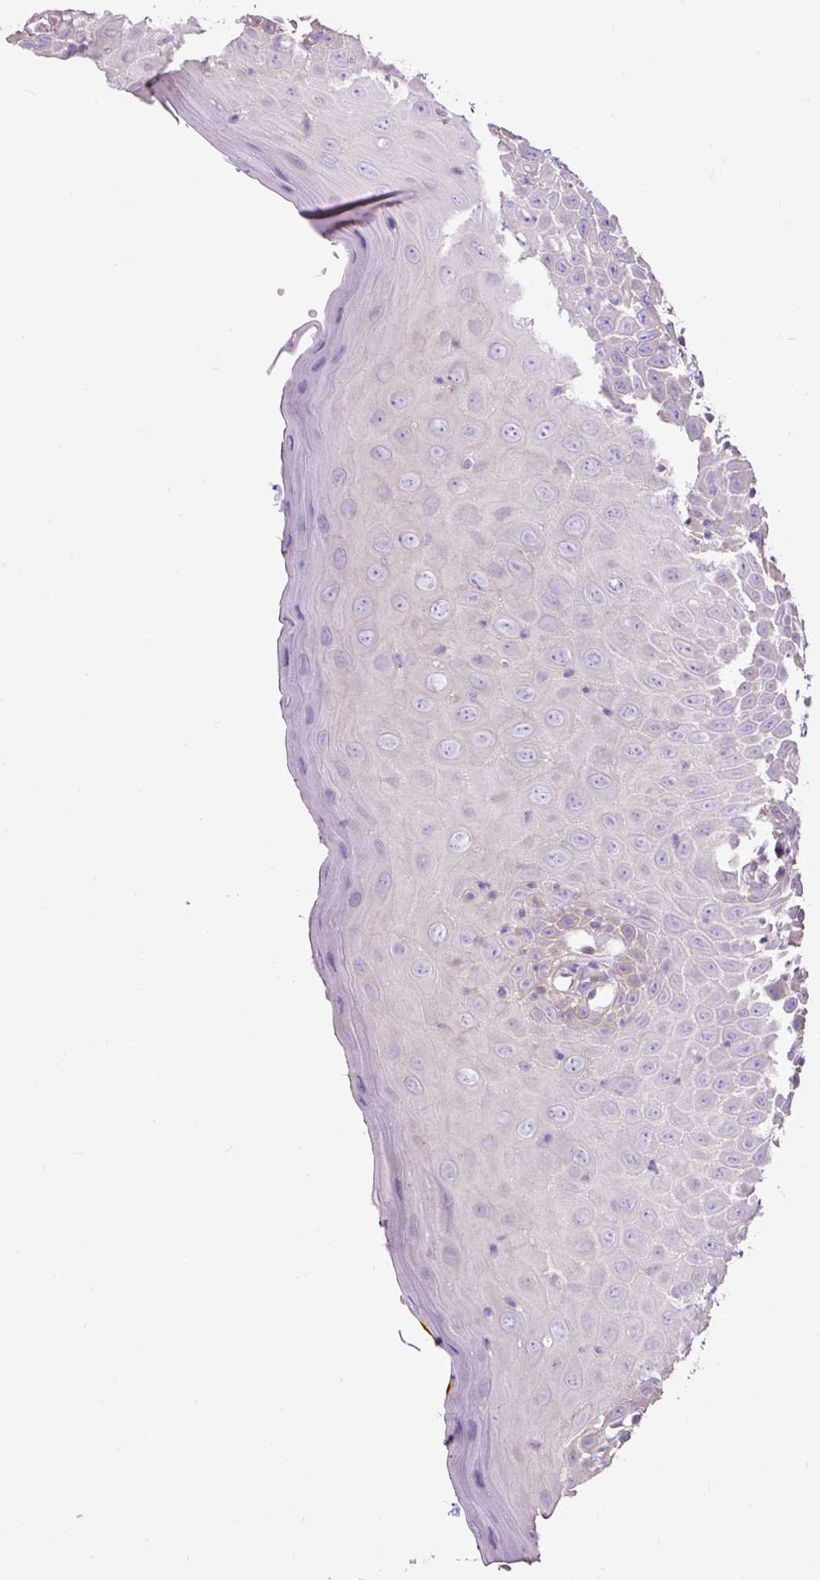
{"staining": {"intensity": "negative", "quantity": "none", "location": "none"}, "tissue": "oral mucosa", "cell_type": "Squamous epithelial cells", "image_type": "normal", "snomed": [{"axis": "morphology", "description": "Normal tissue, NOS"}, {"axis": "morphology", "description": "Squamous cell carcinoma, NOS"}, {"axis": "topography", "description": "Oral tissue"}, {"axis": "topography", "description": "Tounge, NOS"}, {"axis": "topography", "description": "Head-Neck"}], "caption": "IHC histopathology image of normal human oral mucosa stained for a protein (brown), which exhibits no positivity in squamous epithelial cells. Brightfield microscopy of immunohistochemistry (IHC) stained with DAB (3,3'-diaminobenzidine) (brown) and hematoxylin (blue), captured at high magnification.", "gene": "PDIA2", "patient": {"sex": "male", "age": 76}}